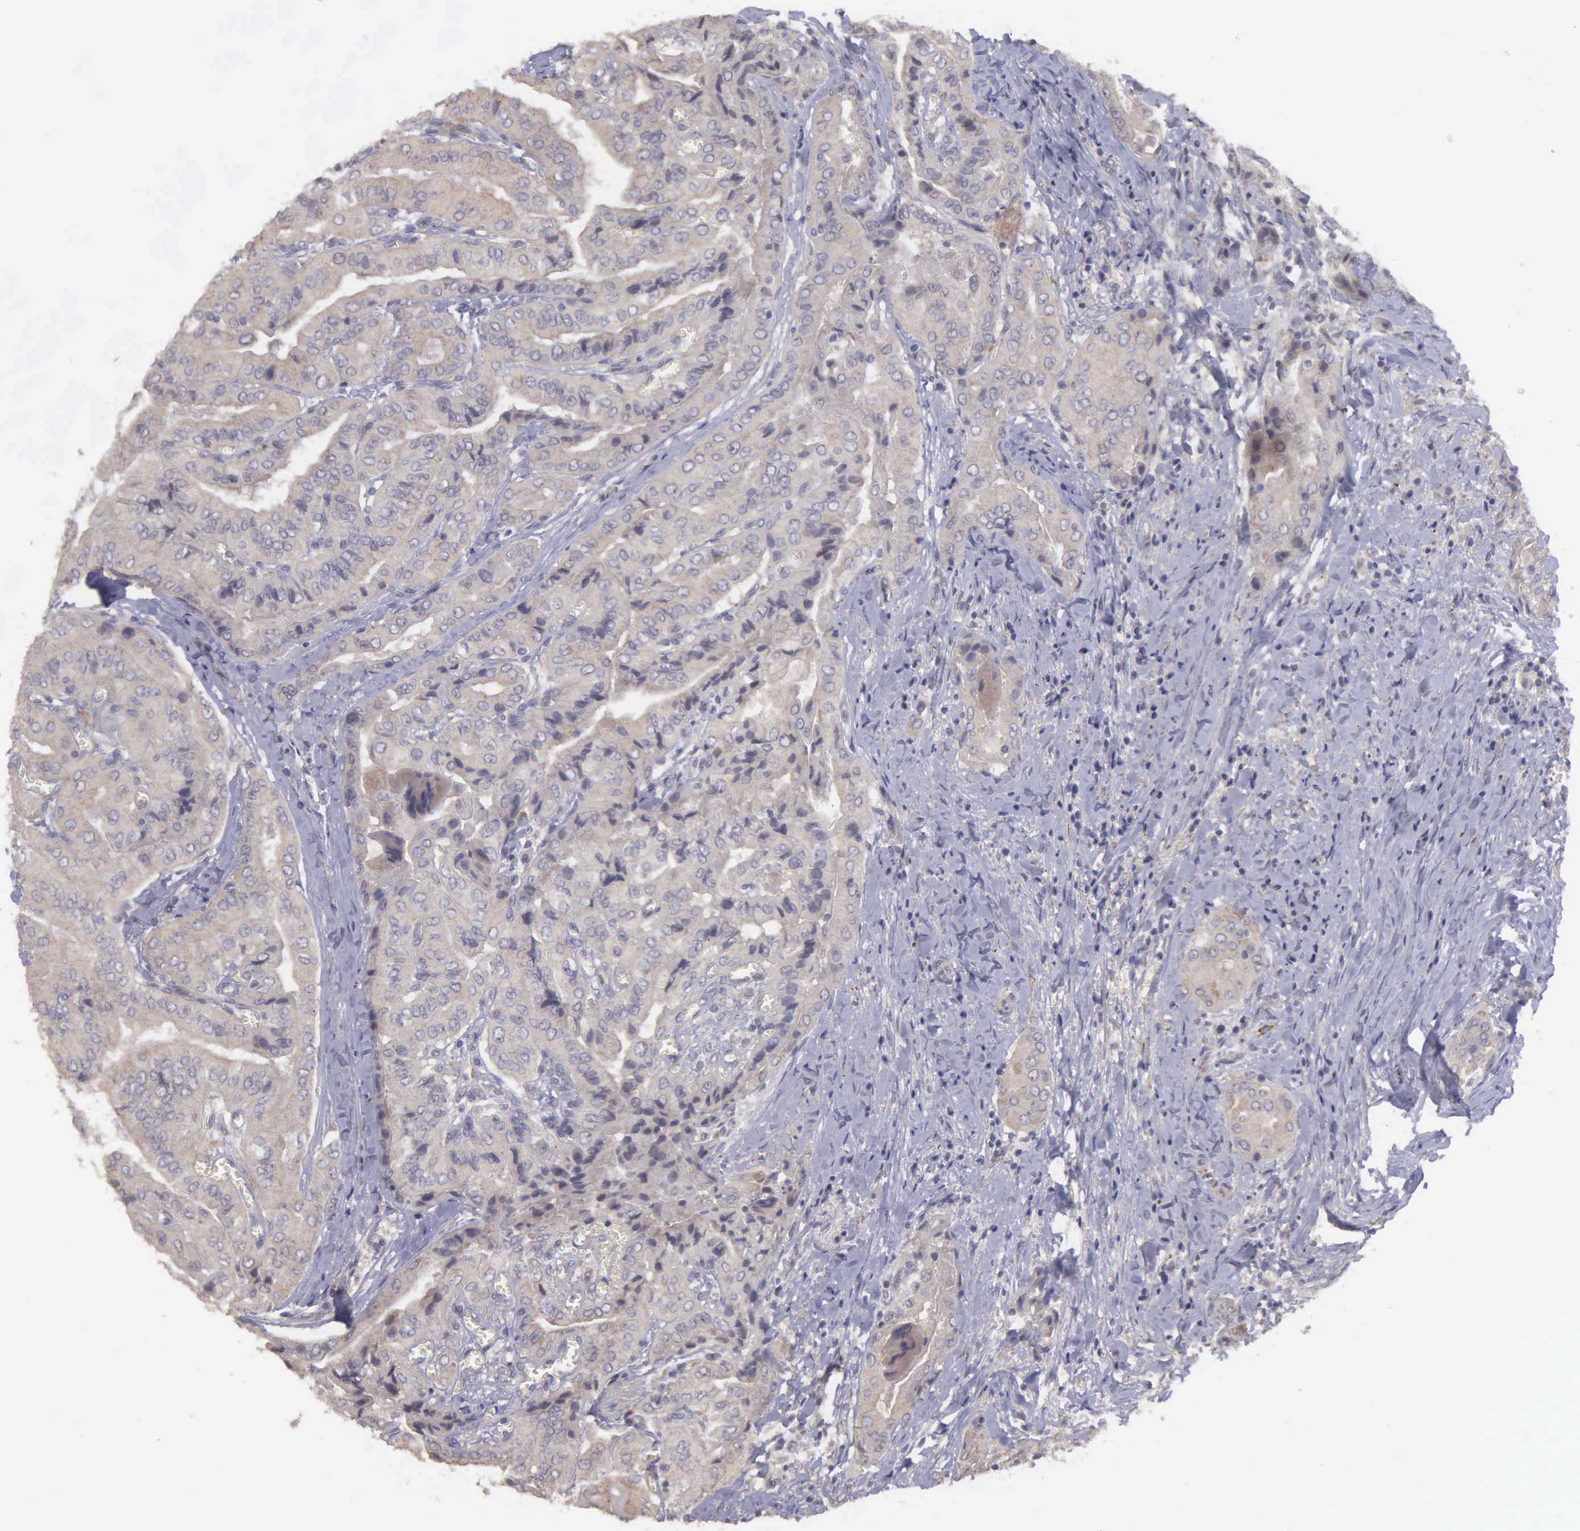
{"staining": {"intensity": "weak", "quantity": ">75%", "location": "cytoplasmic/membranous"}, "tissue": "thyroid cancer", "cell_type": "Tumor cells", "image_type": "cancer", "snomed": [{"axis": "morphology", "description": "Papillary adenocarcinoma, NOS"}, {"axis": "topography", "description": "Thyroid gland"}], "caption": "Papillary adenocarcinoma (thyroid) tissue exhibits weak cytoplasmic/membranous staining in approximately >75% of tumor cells, visualized by immunohistochemistry. (IHC, brightfield microscopy, high magnification).", "gene": "RTL10", "patient": {"sex": "female", "age": 71}}